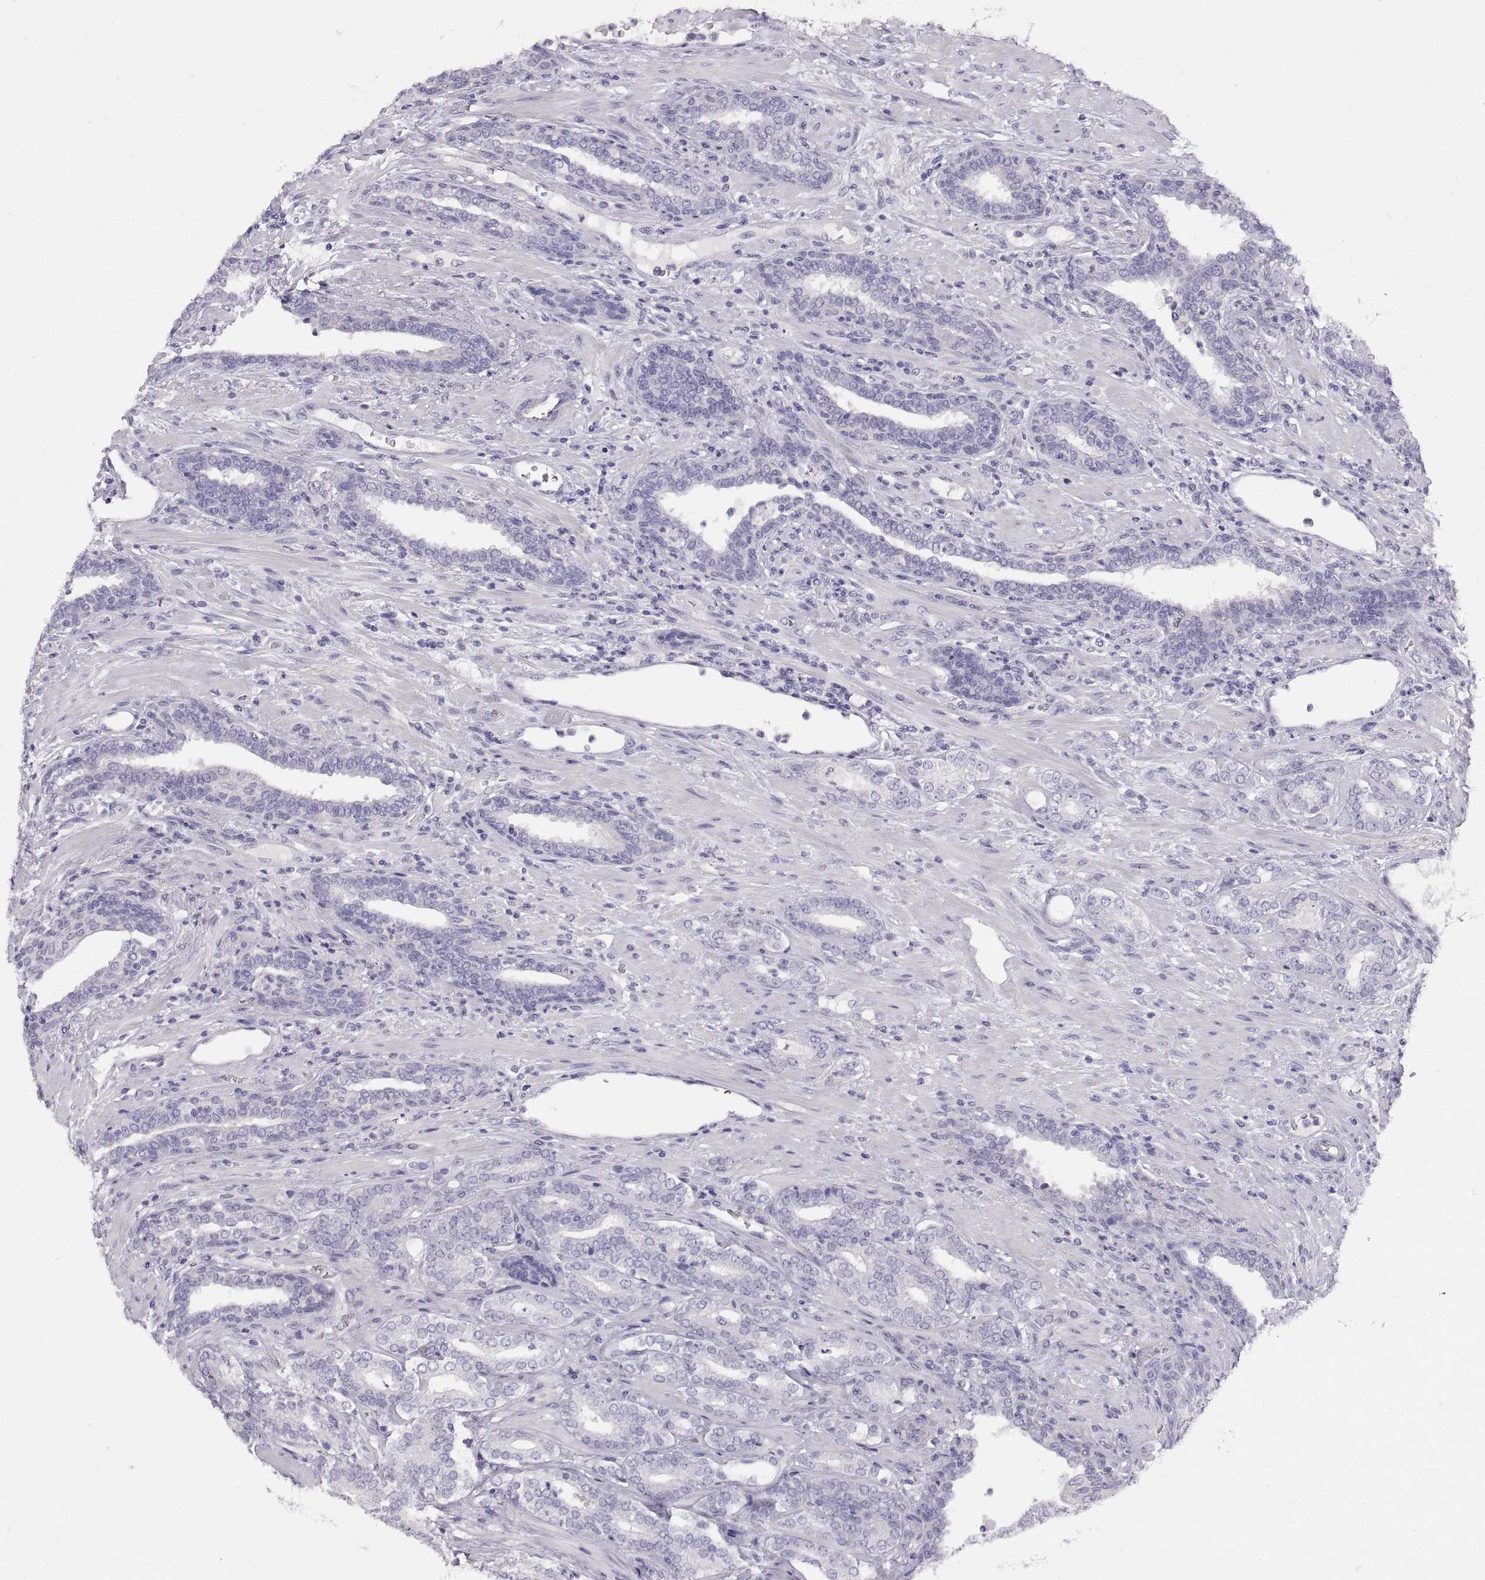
{"staining": {"intensity": "negative", "quantity": "none", "location": "none"}, "tissue": "prostate cancer", "cell_type": "Tumor cells", "image_type": "cancer", "snomed": [{"axis": "morphology", "description": "Adenocarcinoma, Low grade"}, {"axis": "topography", "description": "Prostate"}], "caption": "IHC micrograph of neoplastic tissue: human prostate cancer (adenocarcinoma (low-grade)) stained with DAB reveals no significant protein positivity in tumor cells.", "gene": "CRYBB3", "patient": {"sex": "male", "age": 61}}